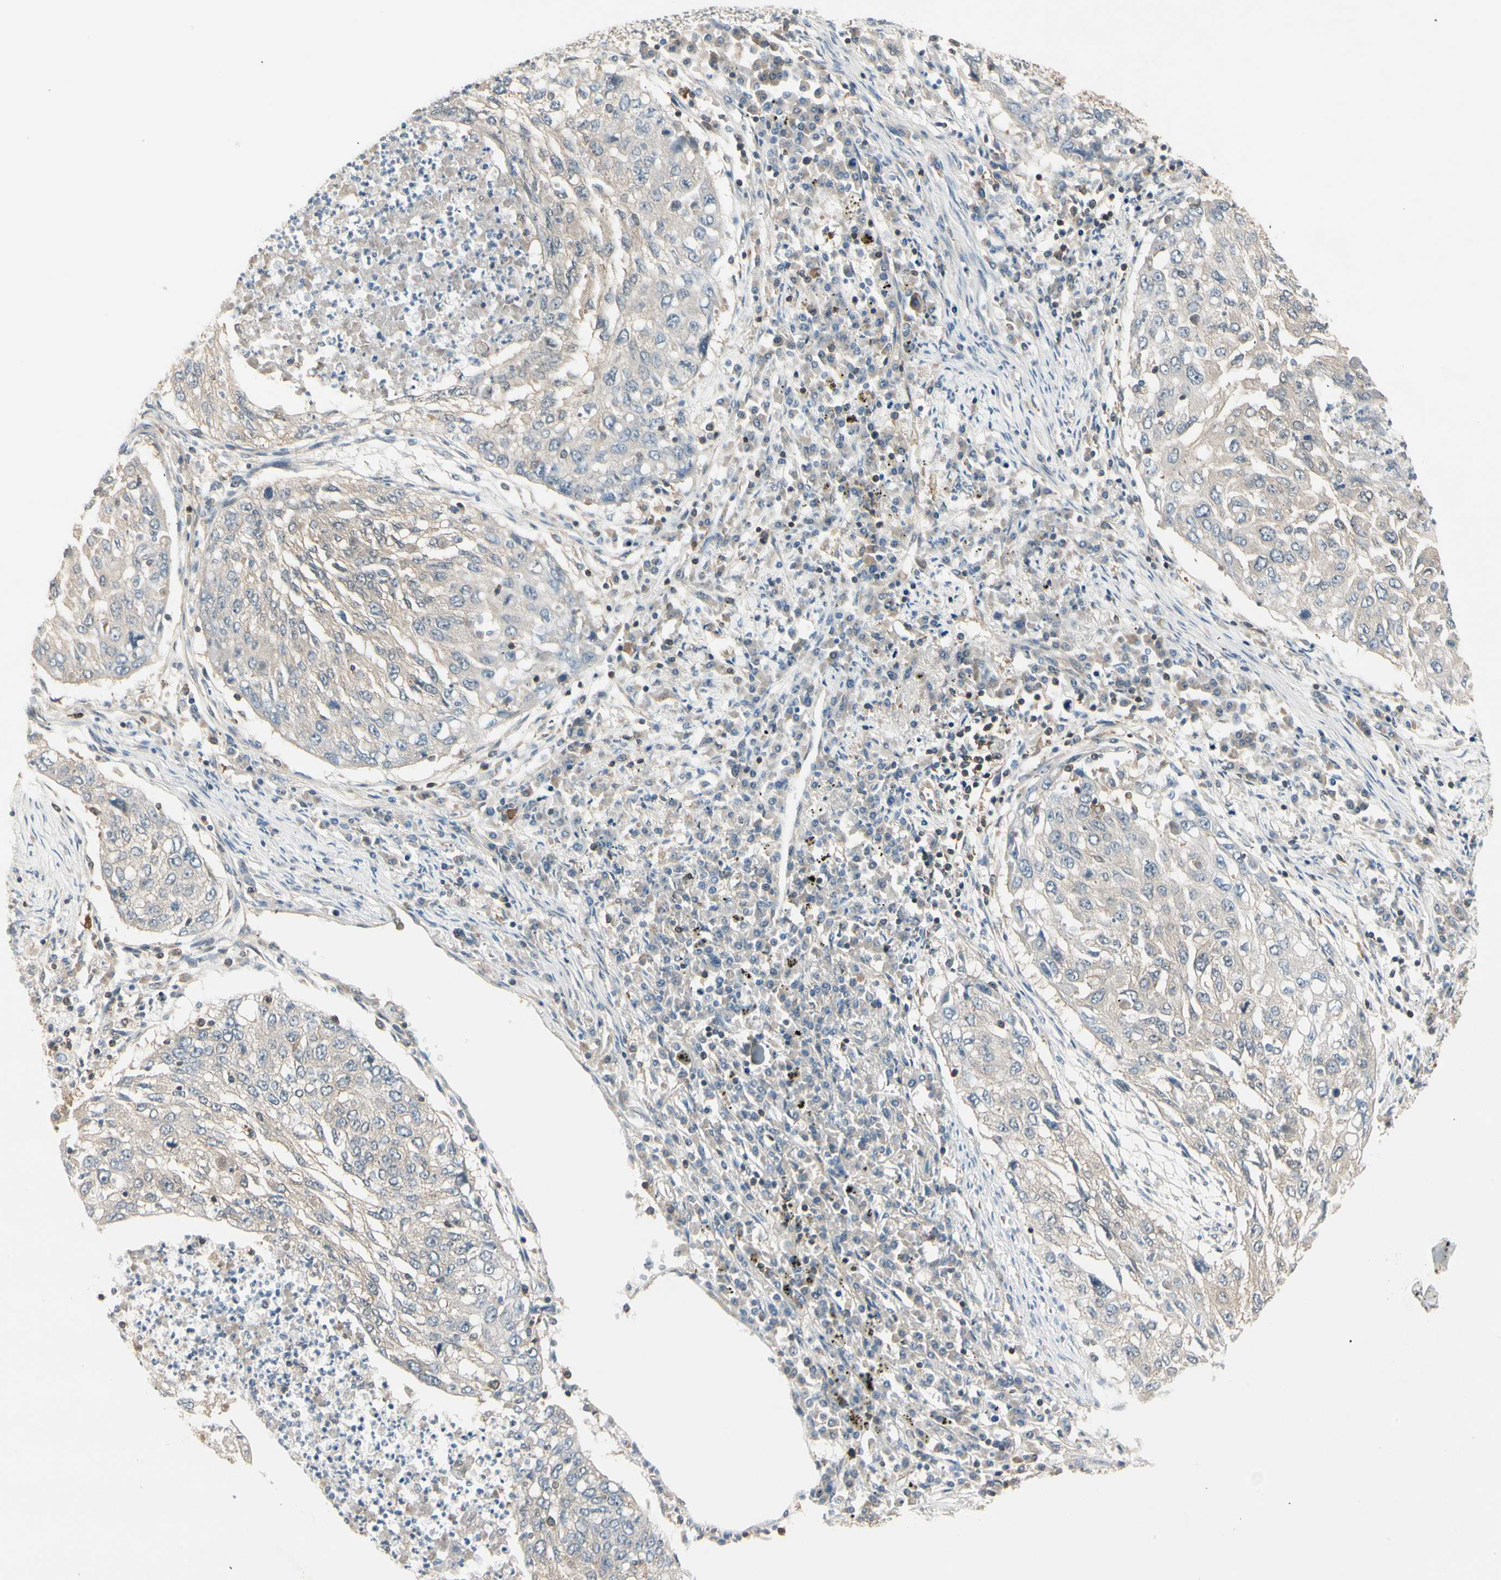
{"staining": {"intensity": "negative", "quantity": "none", "location": "none"}, "tissue": "lung cancer", "cell_type": "Tumor cells", "image_type": "cancer", "snomed": [{"axis": "morphology", "description": "Squamous cell carcinoma, NOS"}, {"axis": "topography", "description": "Lung"}], "caption": "Immunohistochemical staining of lung squamous cell carcinoma exhibits no significant positivity in tumor cells.", "gene": "OXSR1", "patient": {"sex": "female", "age": 63}}